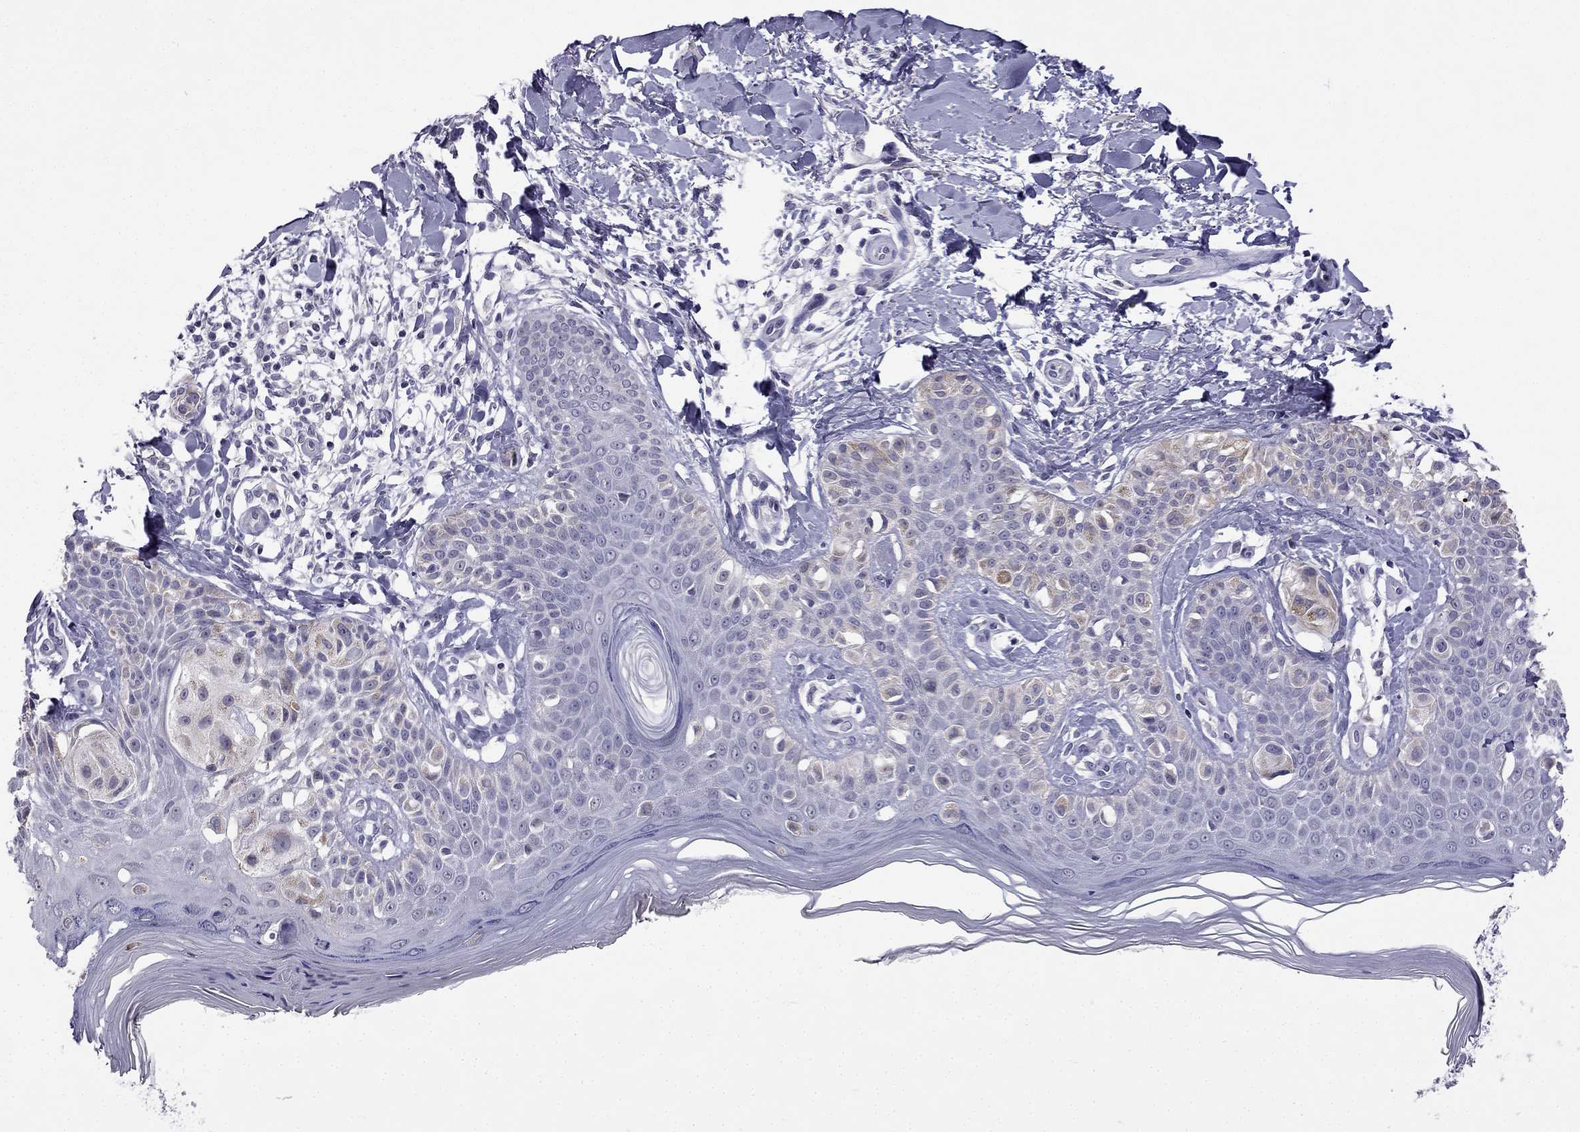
{"staining": {"intensity": "moderate", "quantity": "<25%", "location": "cytoplasmic/membranous"}, "tissue": "melanoma", "cell_type": "Tumor cells", "image_type": "cancer", "snomed": [{"axis": "morphology", "description": "Malignant melanoma, NOS"}, {"axis": "topography", "description": "Skin"}], "caption": "This is a photomicrograph of immunohistochemistry (IHC) staining of malignant melanoma, which shows moderate expression in the cytoplasmic/membranous of tumor cells.", "gene": "C5orf49", "patient": {"sex": "female", "age": 73}}